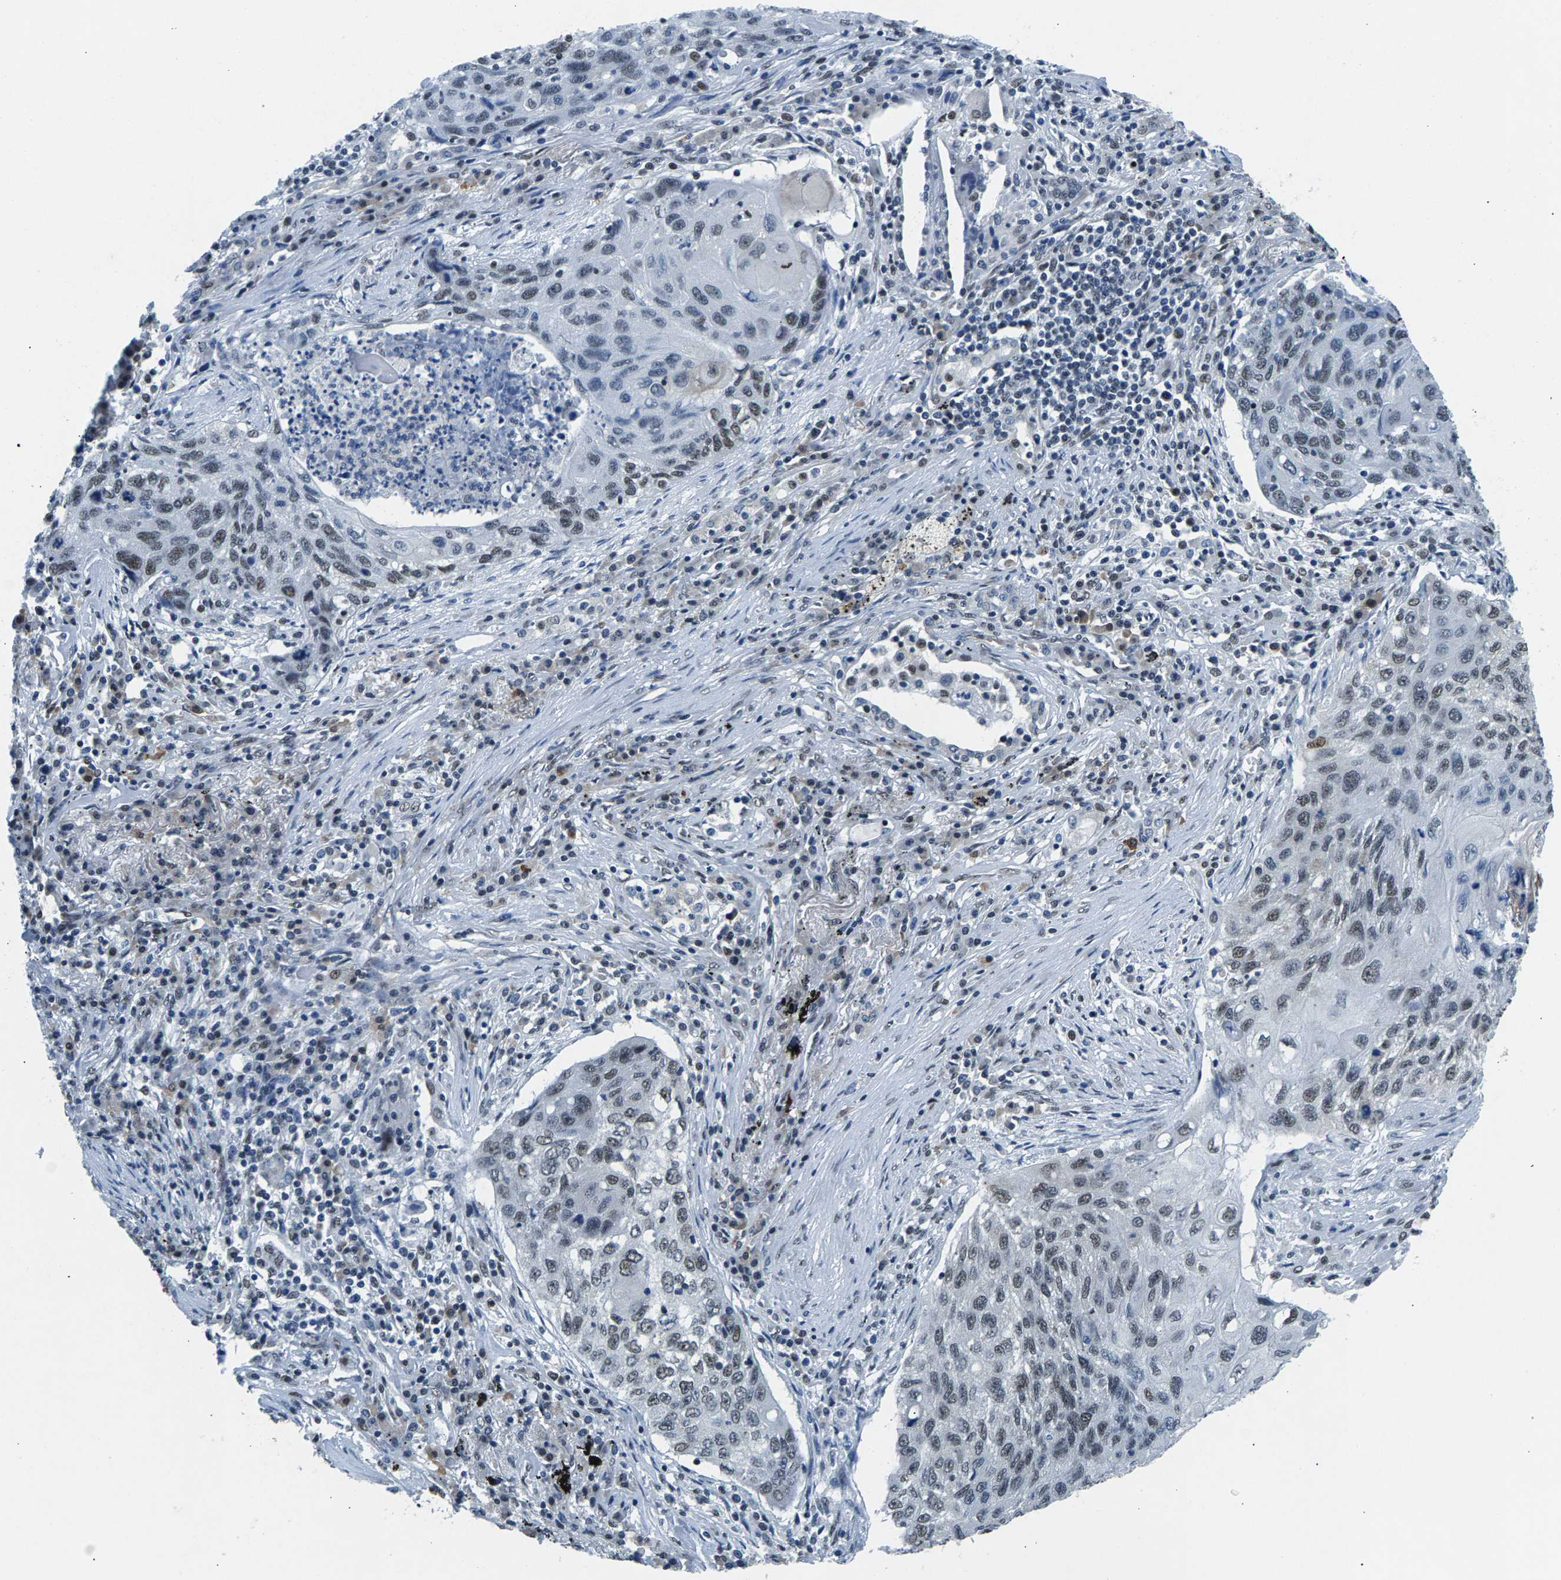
{"staining": {"intensity": "weak", "quantity": "25%-75%", "location": "nuclear"}, "tissue": "lung cancer", "cell_type": "Tumor cells", "image_type": "cancer", "snomed": [{"axis": "morphology", "description": "Squamous cell carcinoma, NOS"}, {"axis": "topography", "description": "Lung"}], "caption": "Immunohistochemistry (IHC) histopathology image of human lung squamous cell carcinoma stained for a protein (brown), which displays low levels of weak nuclear positivity in approximately 25%-75% of tumor cells.", "gene": "ATF2", "patient": {"sex": "female", "age": 63}}